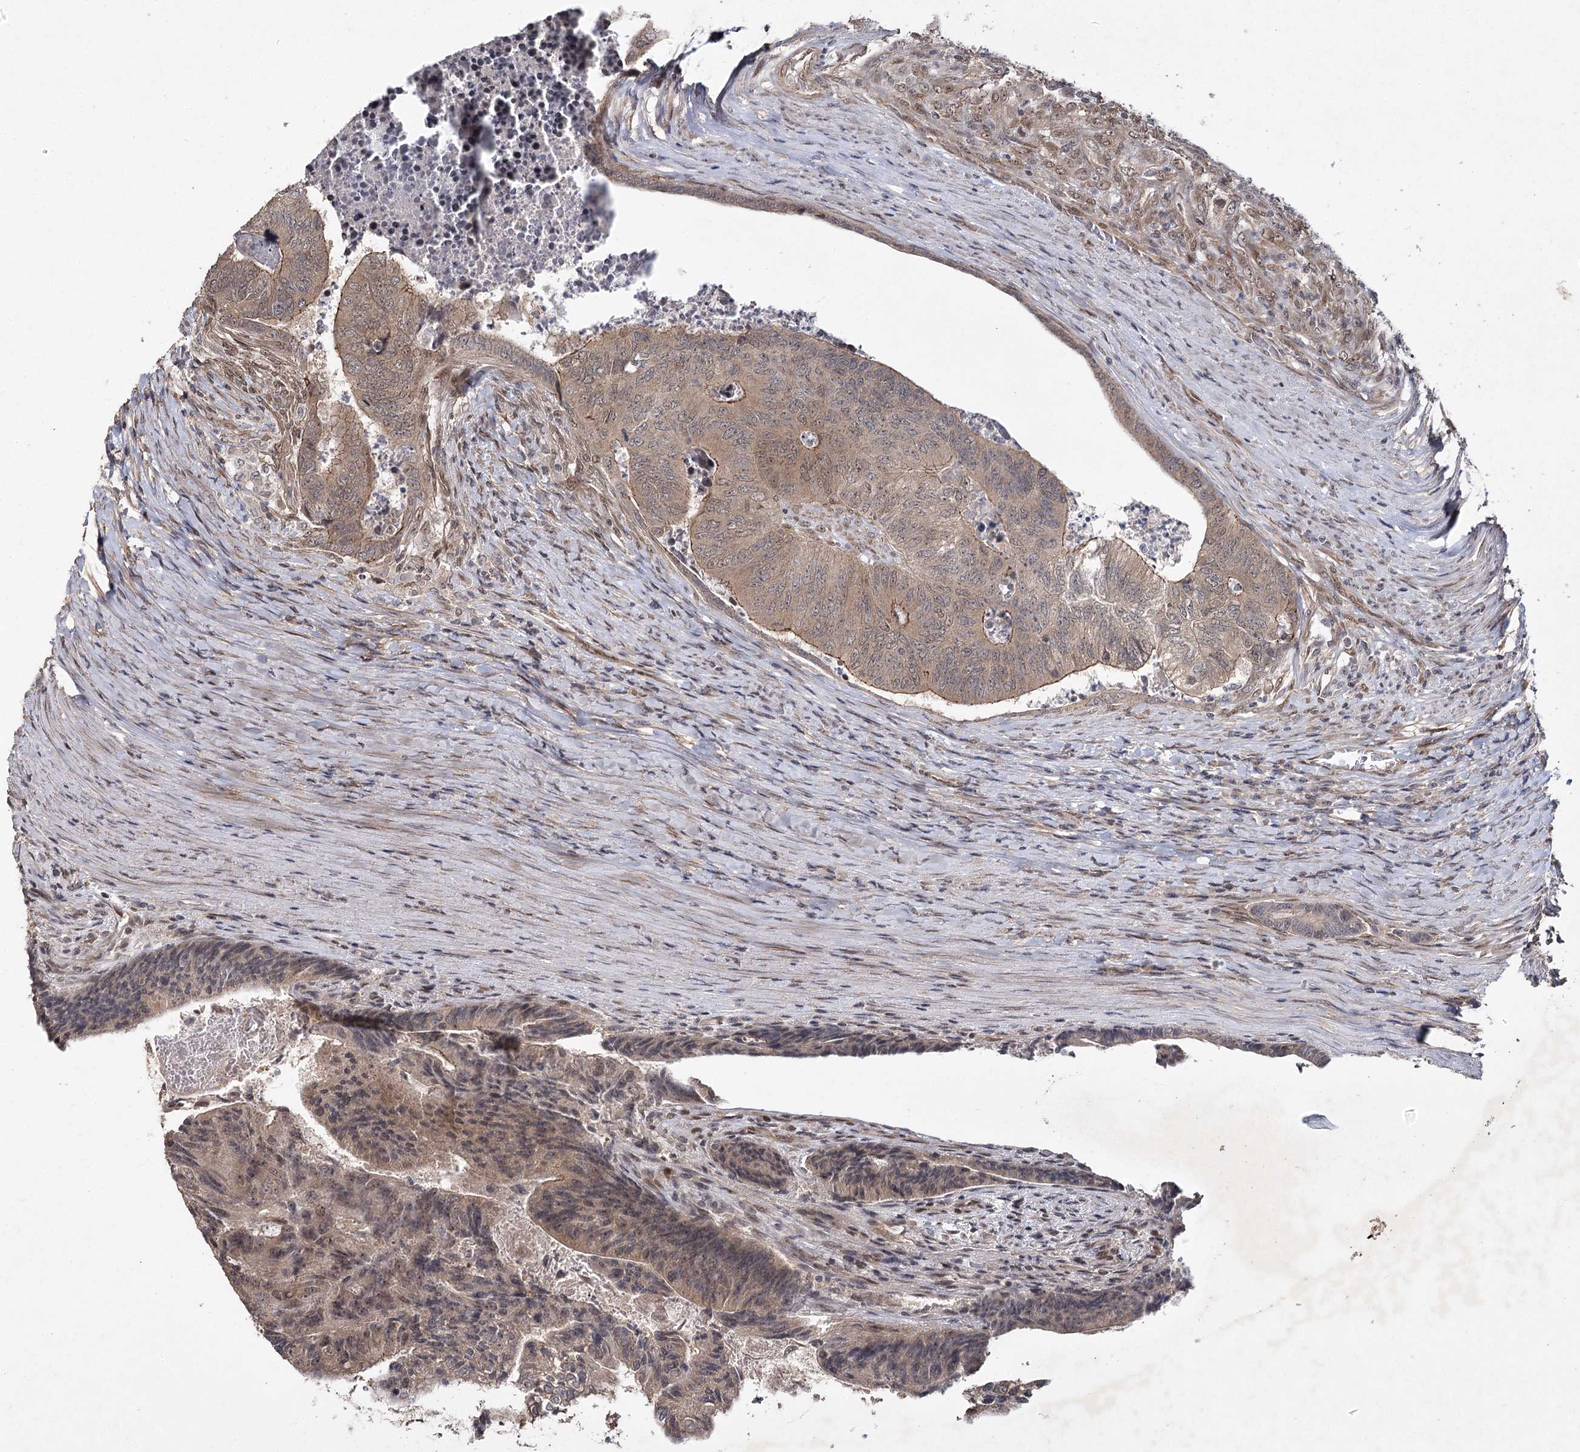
{"staining": {"intensity": "weak", "quantity": ">75%", "location": "cytoplasmic/membranous"}, "tissue": "colorectal cancer", "cell_type": "Tumor cells", "image_type": "cancer", "snomed": [{"axis": "morphology", "description": "Adenocarcinoma, NOS"}, {"axis": "topography", "description": "Colon"}], "caption": "High-magnification brightfield microscopy of adenocarcinoma (colorectal) stained with DAB (brown) and counterstained with hematoxylin (blue). tumor cells exhibit weak cytoplasmic/membranous expression is appreciated in approximately>75% of cells.", "gene": "DCUN1D4", "patient": {"sex": "female", "age": 67}}